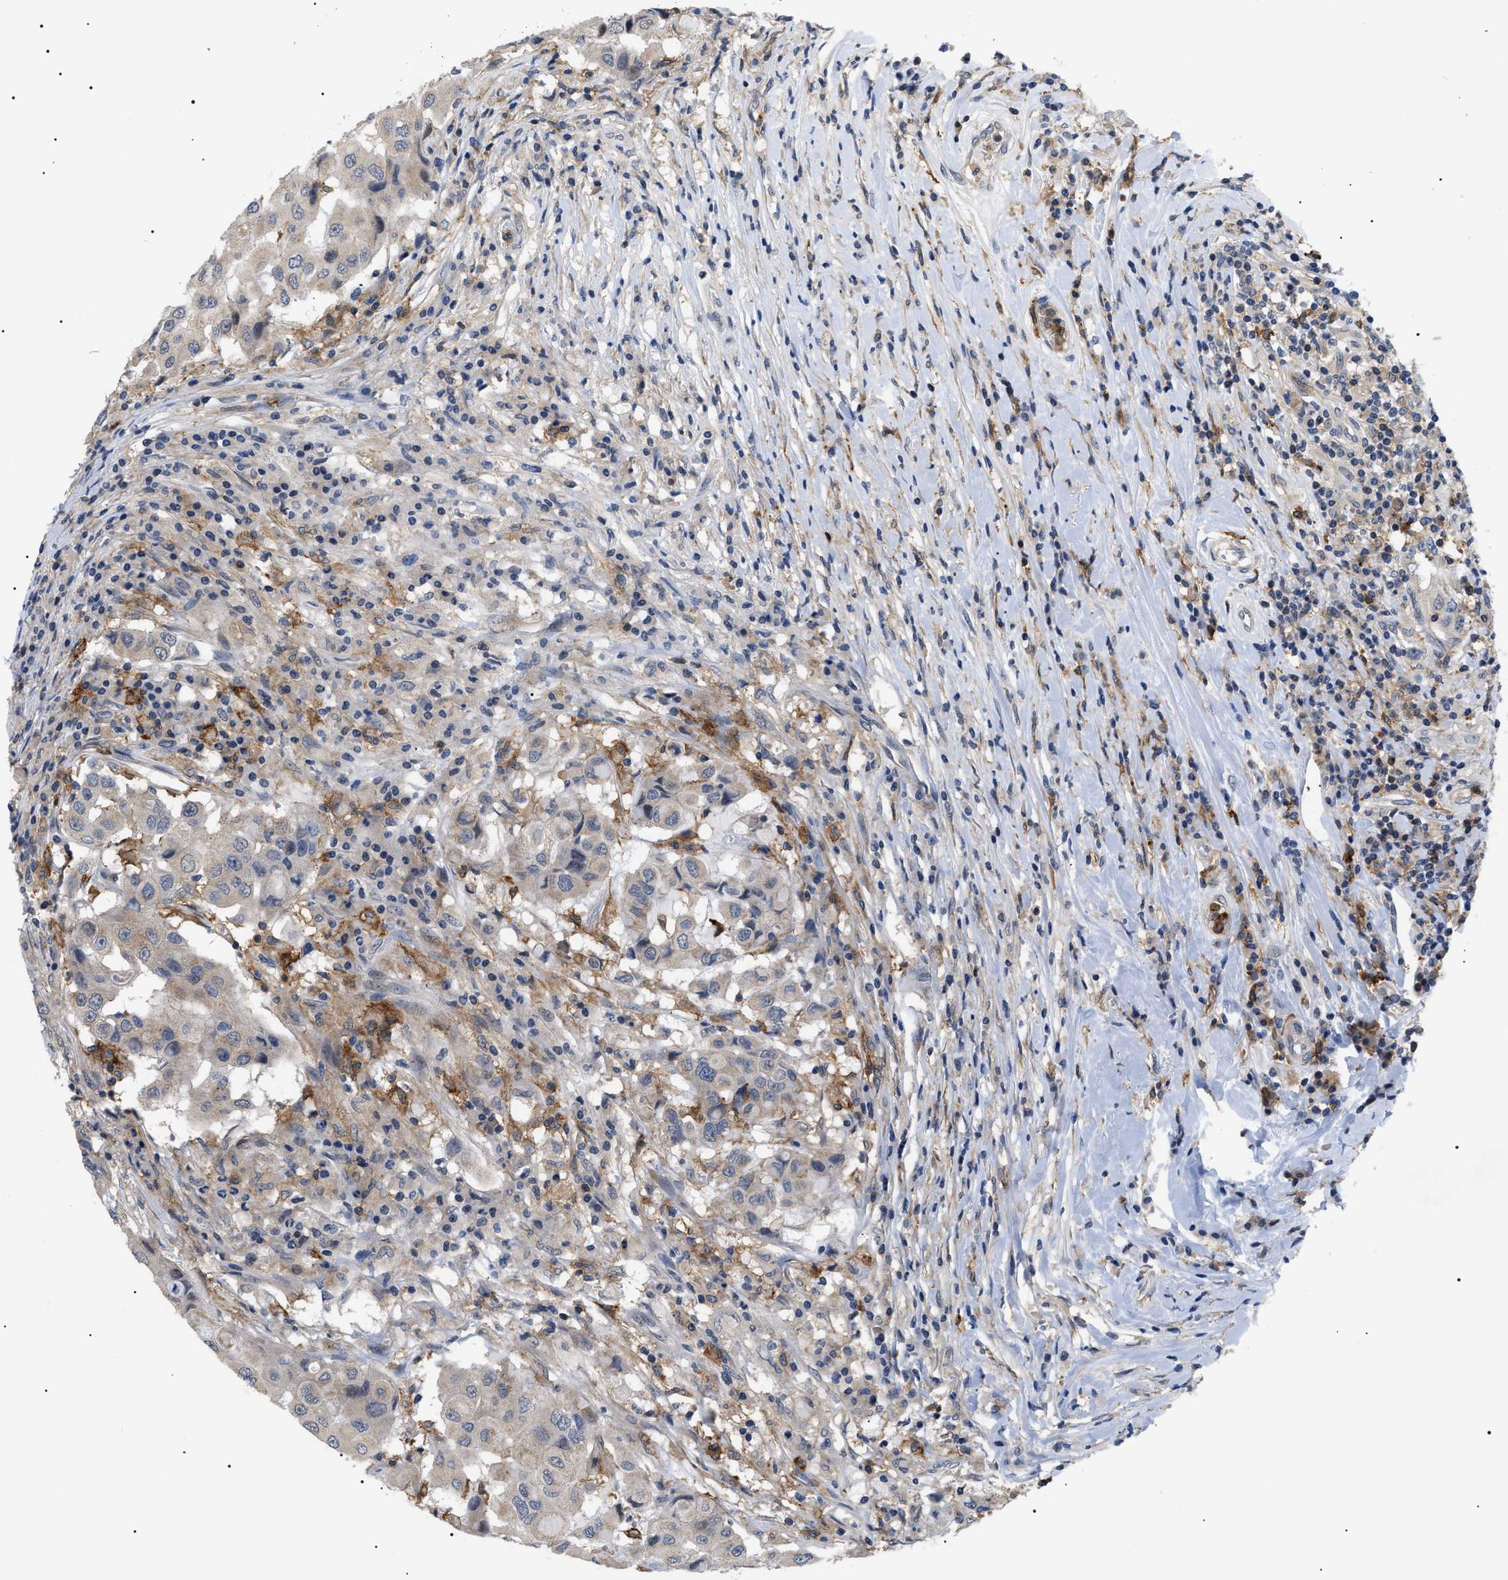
{"staining": {"intensity": "weak", "quantity": "<25%", "location": "cytoplasmic/membranous"}, "tissue": "breast cancer", "cell_type": "Tumor cells", "image_type": "cancer", "snomed": [{"axis": "morphology", "description": "Duct carcinoma"}, {"axis": "topography", "description": "Breast"}], "caption": "Breast cancer was stained to show a protein in brown. There is no significant positivity in tumor cells.", "gene": "CD300A", "patient": {"sex": "female", "age": 27}}